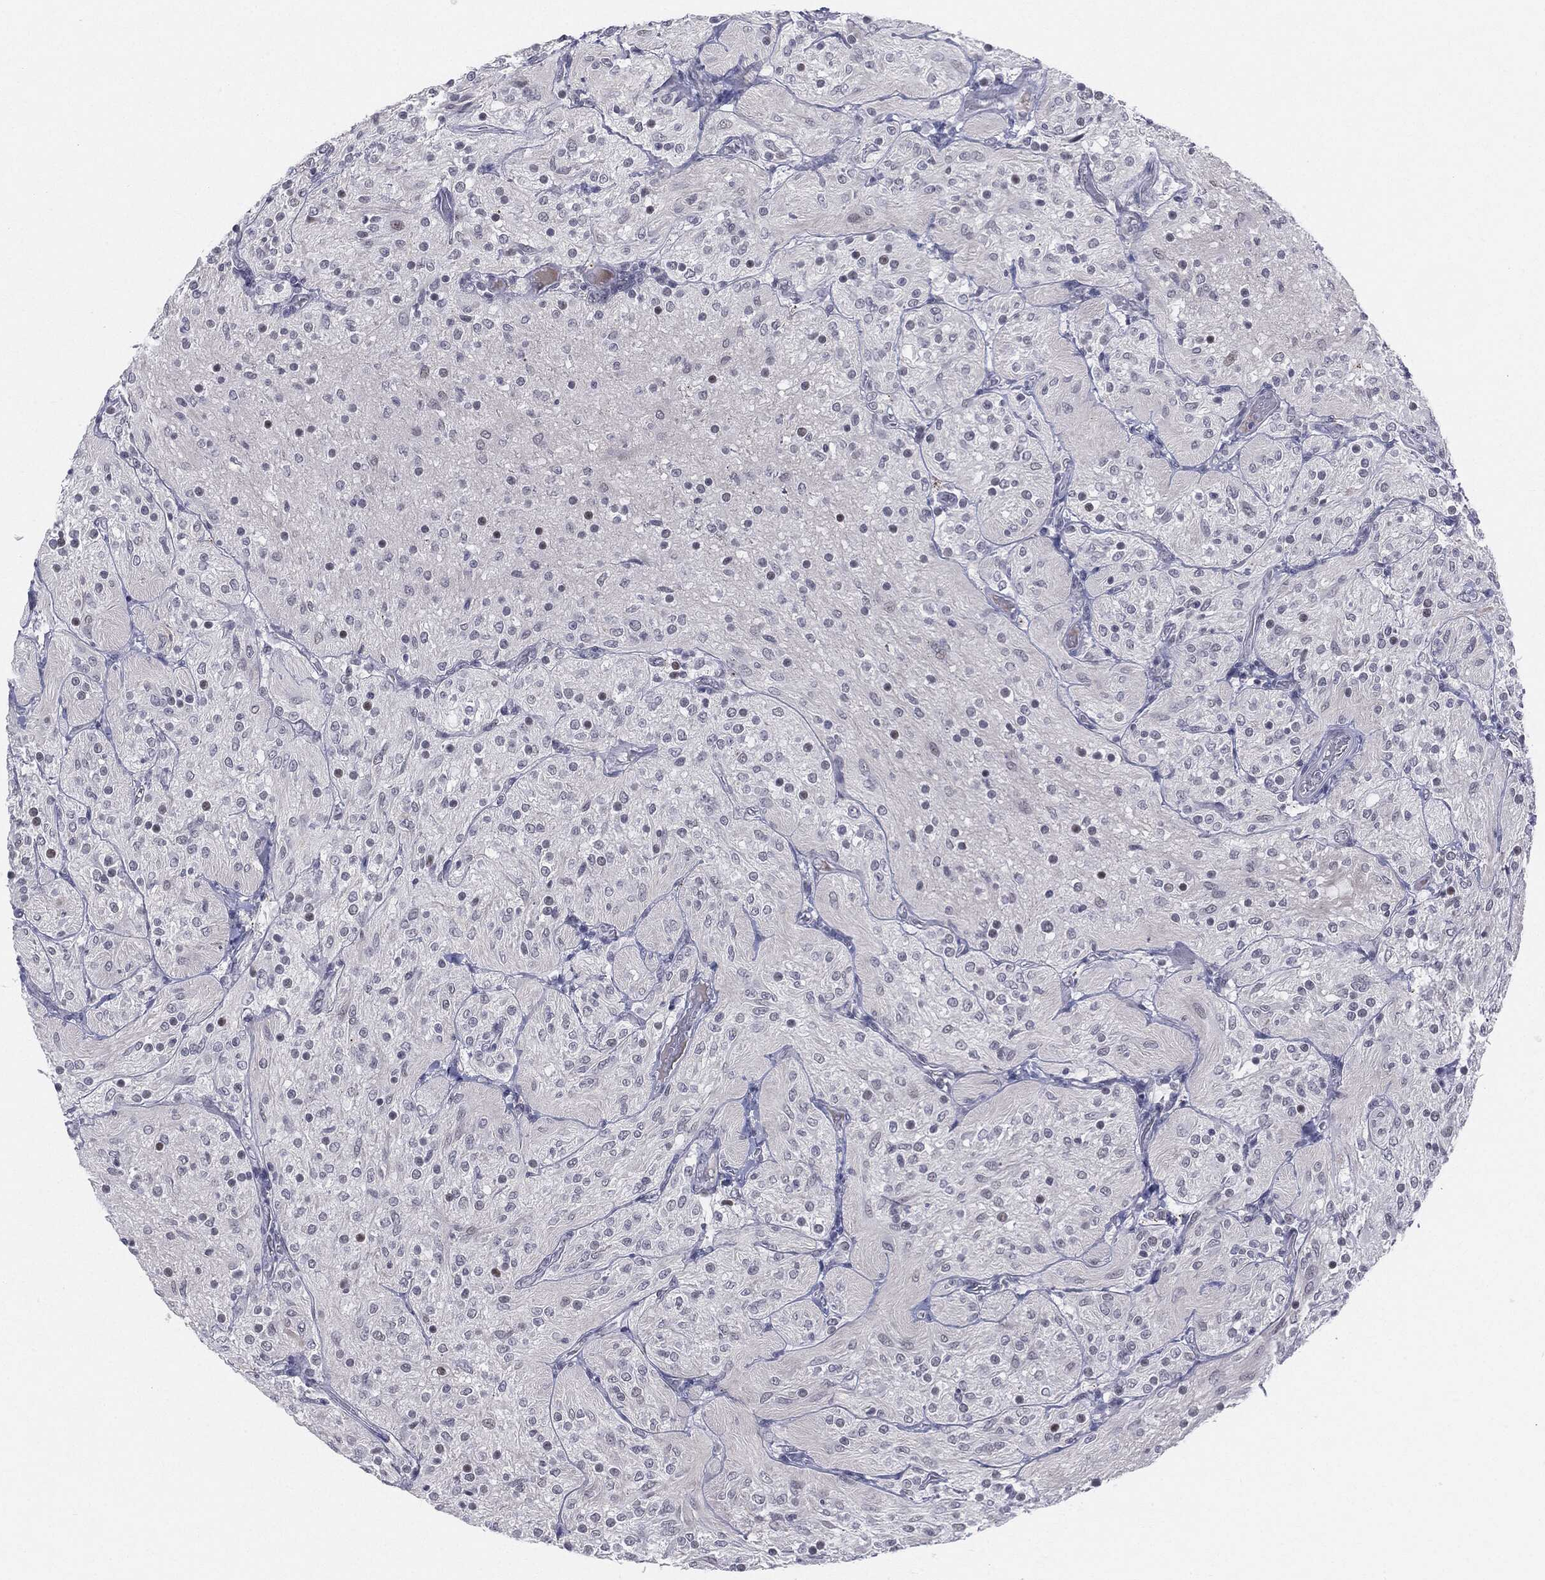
{"staining": {"intensity": "negative", "quantity": "none", "location": "none"}, "tissue": "glioma", "cell_type": "Tumor cells", "image_type": "cancer", "snomed": [{"axis": "morphology", "description": "Glioma, malignant, Low grade"}, {"axis": "topography", "description": "Brain"}], "caption": "Malignant glioma (low-grade) stained for a protein using immunohistochemistry (IHC) exhibits no staining tumor cells.", "gene": "SLC5A5", "patient": {"sex": "male", "age": 3}}